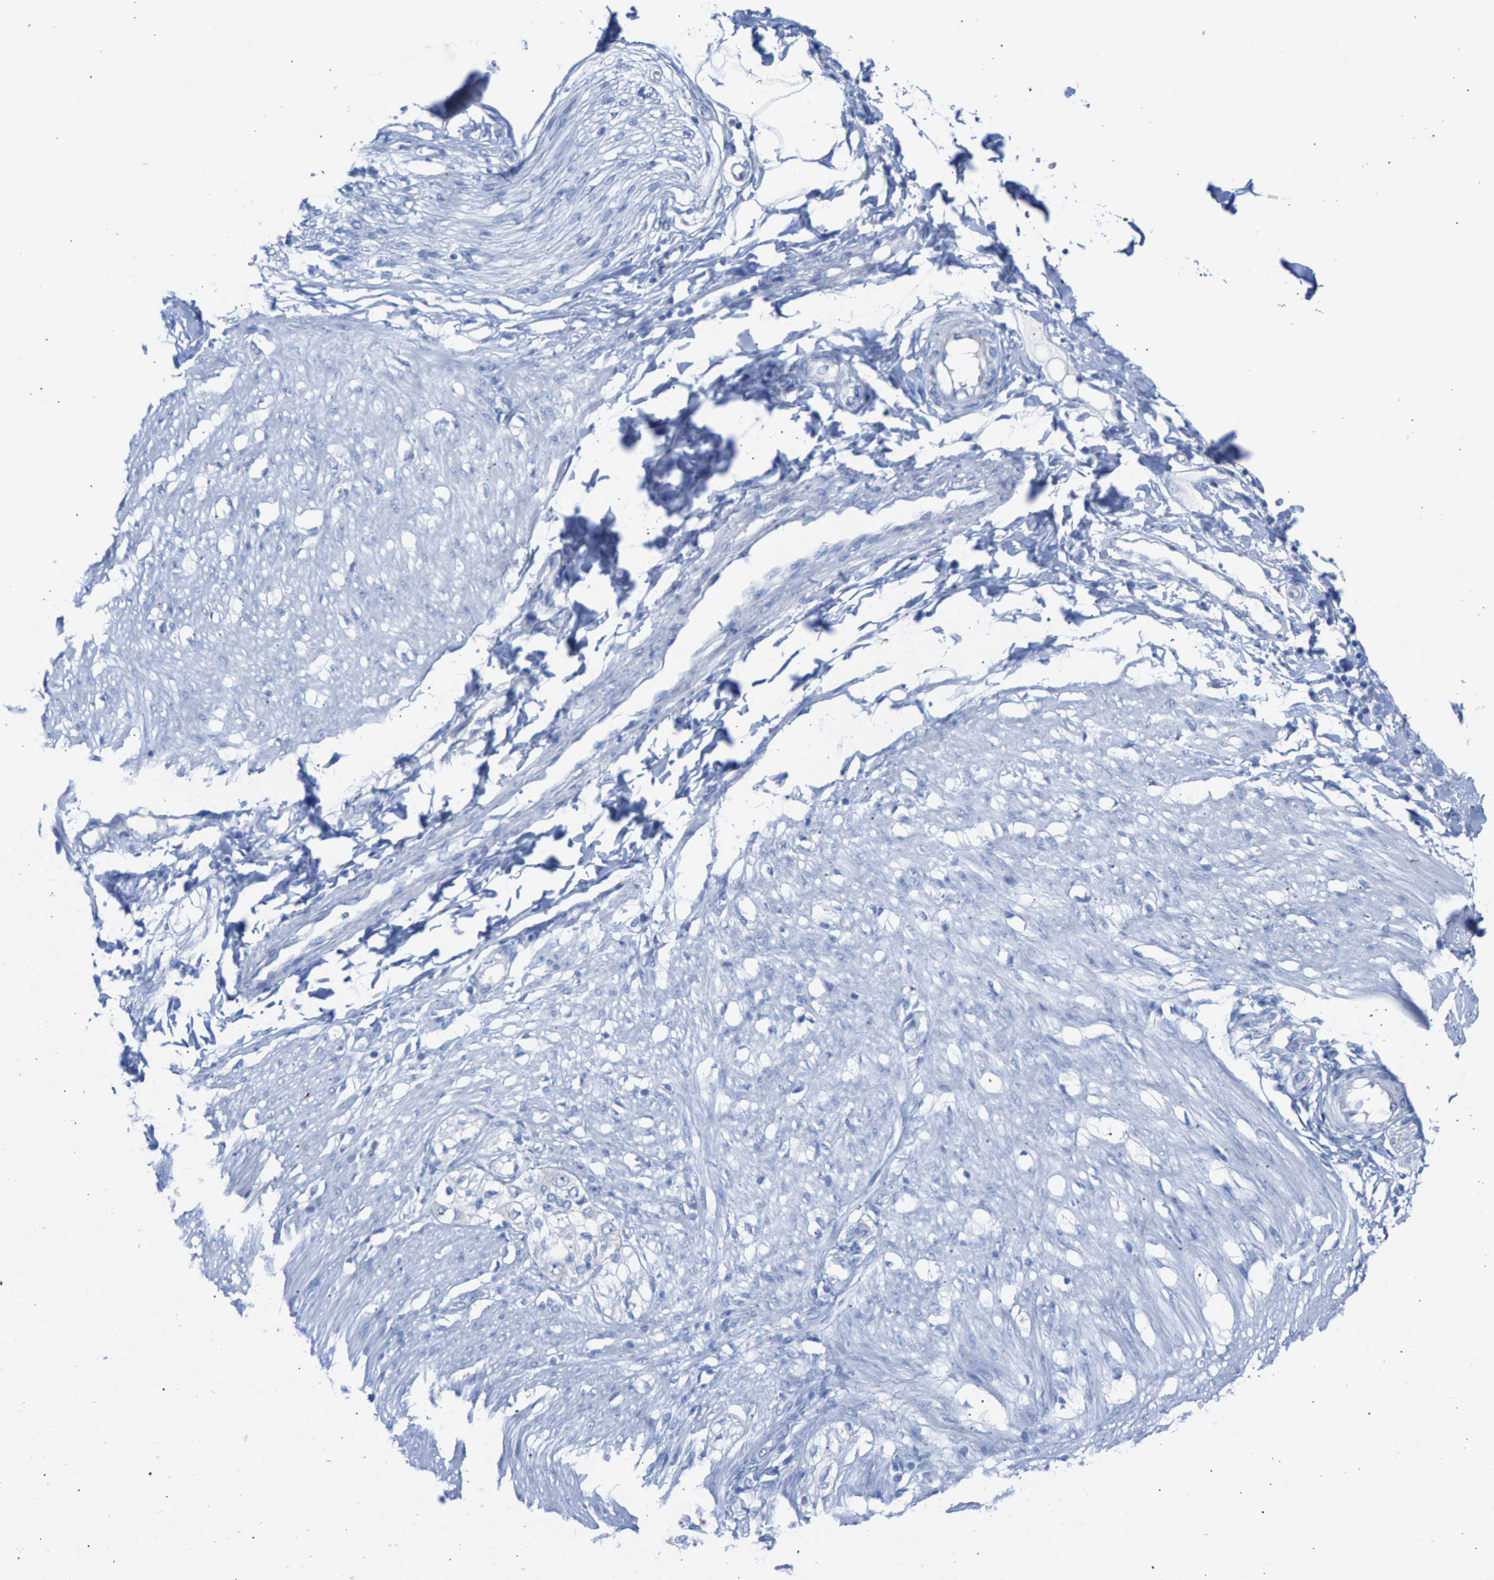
{"staining": {"intensity": "negative", "quantity": "none", "location": "none"}, "tissue": "adipose tissue", "cell_type": "Adipocytes", "image_type": "normal", "snomed": [{"axis": "morphology", "description": "Normal tissue, NOS"}, {"axis": "morphology", "description": "Adenocarcinoma, NOS"}, {"axis": "topography", "description": "Colon"}, {"axis": "topography", "description": "Peripheral nerve tissue"}], "caption": "Adipocytes are negative for protein expression in unremarkable human adipose tissue. The staining is performed using DAB (3,3'-diaminobenzidine) brown chromogen with nuclei counter-stained in using hematoxylin.", "gene": "CPA1", "patient": {"sex": "male", "age": 14}}